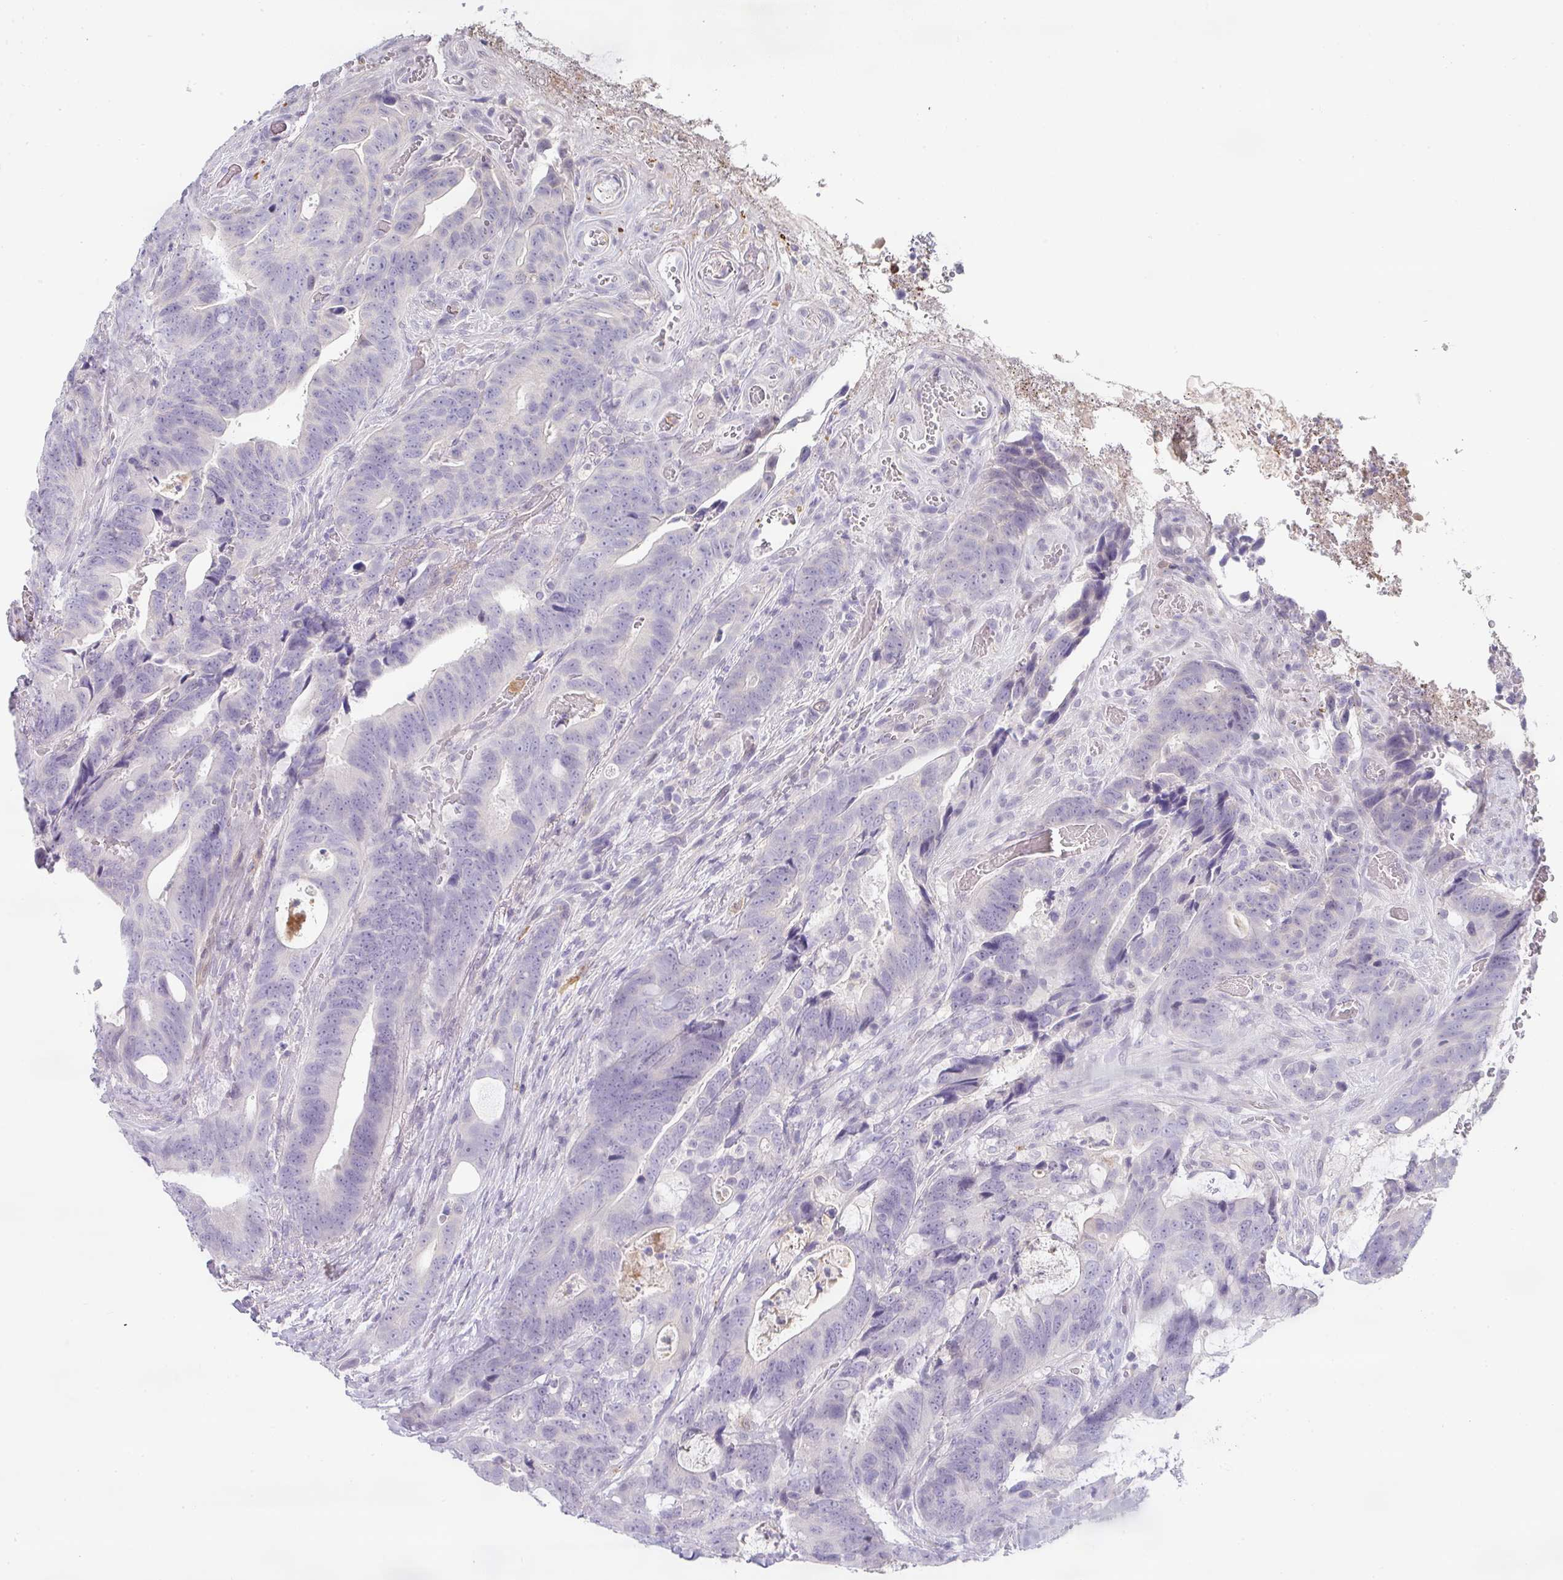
{"staining": {"intensity": "negative", "quantity": "none", "location": "none"}, "tissue": "colorectal cancer", "cell_type": "Tumor cells", "image_type": "cancer", "snomed": [{"axis": "morphology", "description": "Adenocarcinoma, NOS"}, {"axis": "topography", "description": "Colon"}], "caption": "Adenocarcinoma (colorectal) was stained to show a protein in brown. There is no significant staining in tumor cells. (DAB (3,3'-diaminobenzidine) immunohistochemistry (IHC) with hematoxylin counter stain).", "gene": "BTLA", "patient": {"sex": "female", "age": 82}}